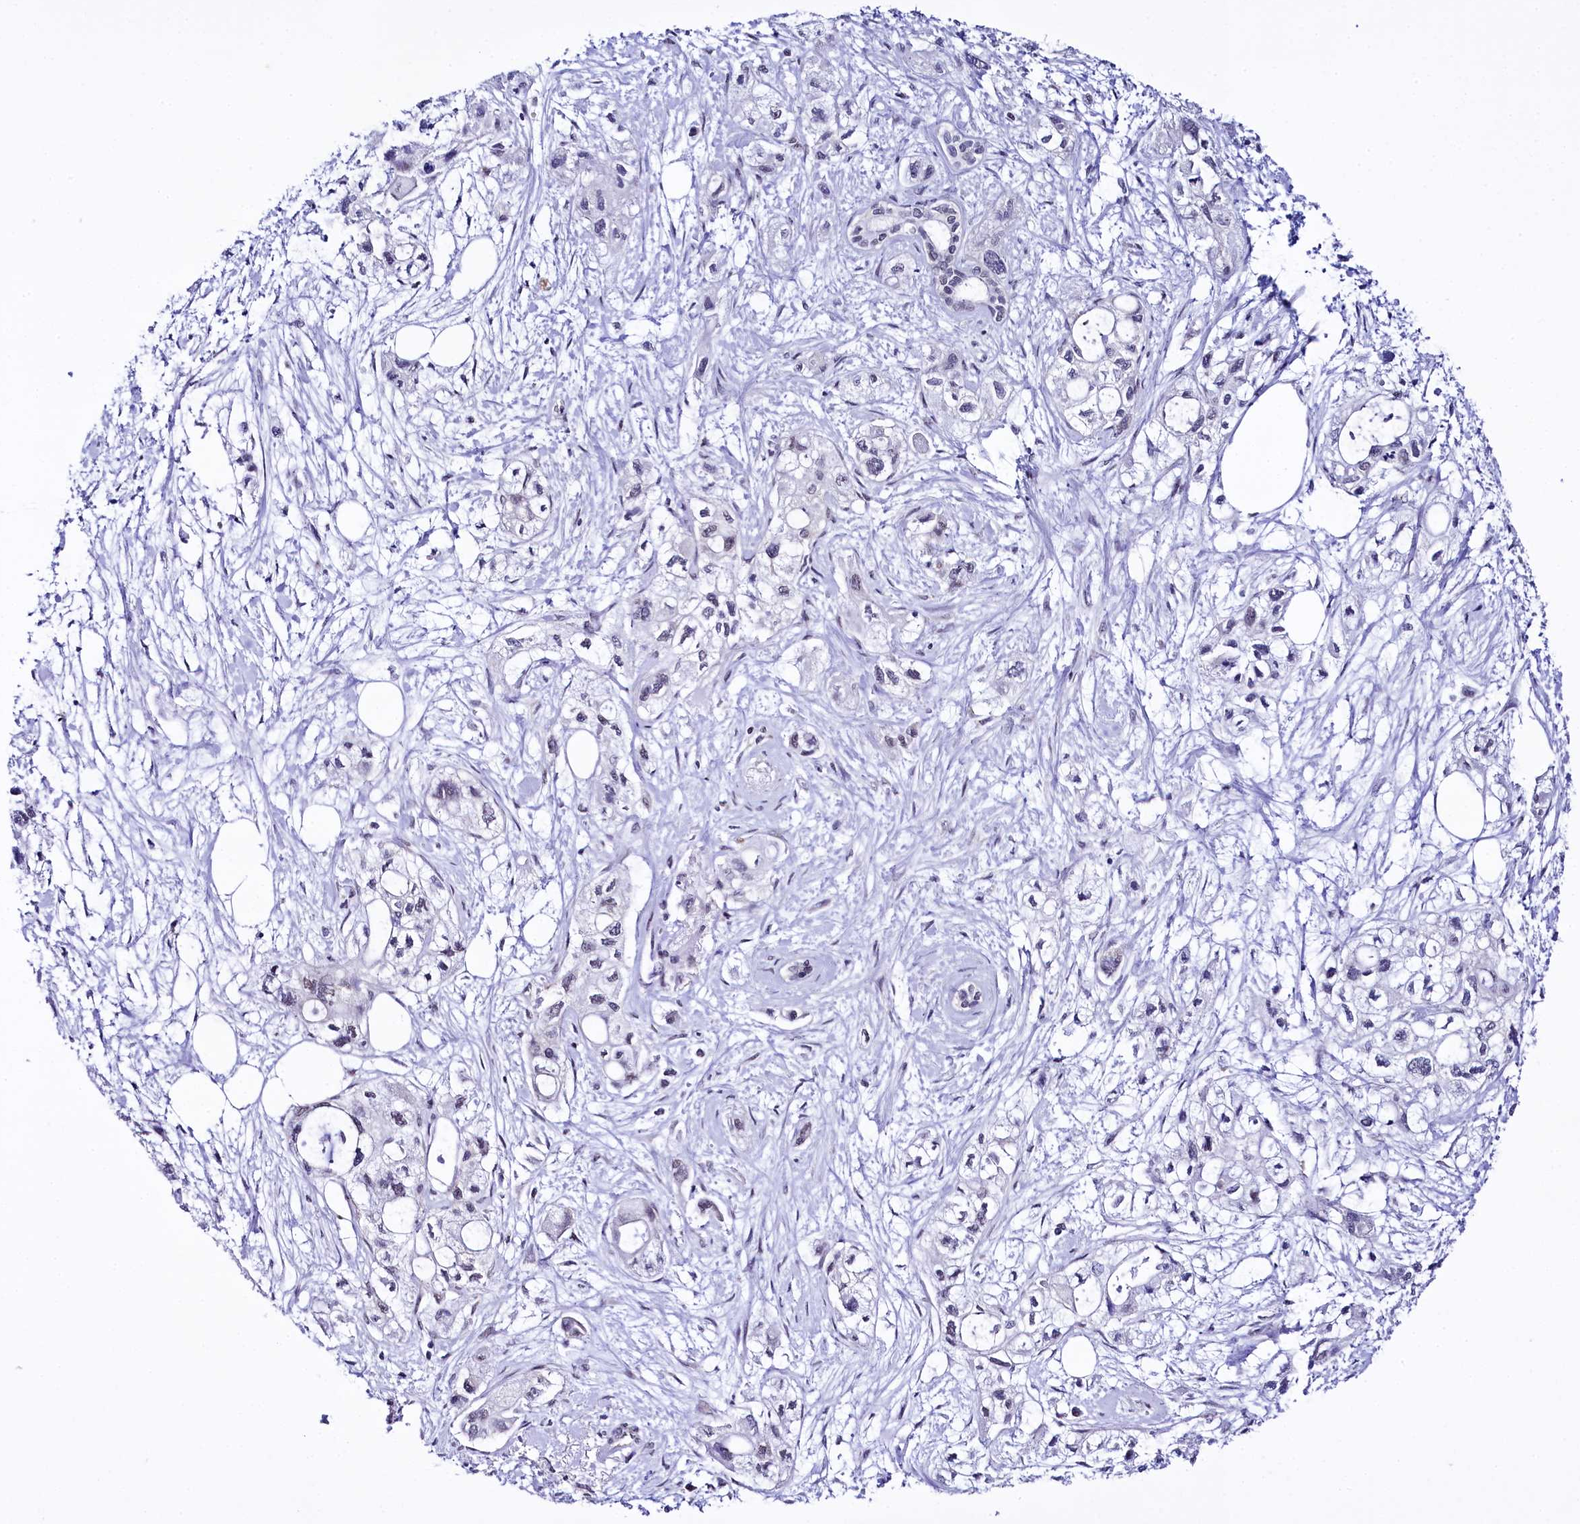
{"staining": {"intensity": "weak", "quantity": "<25%", "location": "nuclear"}, "tissue": "pancreatic cancer", "cell_type": "Tumor cells", "image_type": "cancer", "snomed": [{"axis": "morphology", "description": "Adenocarcinoma, NOS"}, {"axis": "topography", "description": "Pancreas"}], "caption": "Tumor cells are negative for brown protein staining in adenocarcinoma (pancreatic).", "gene": "SPATS2", "patient": {"sex": "male", "age": 75}}